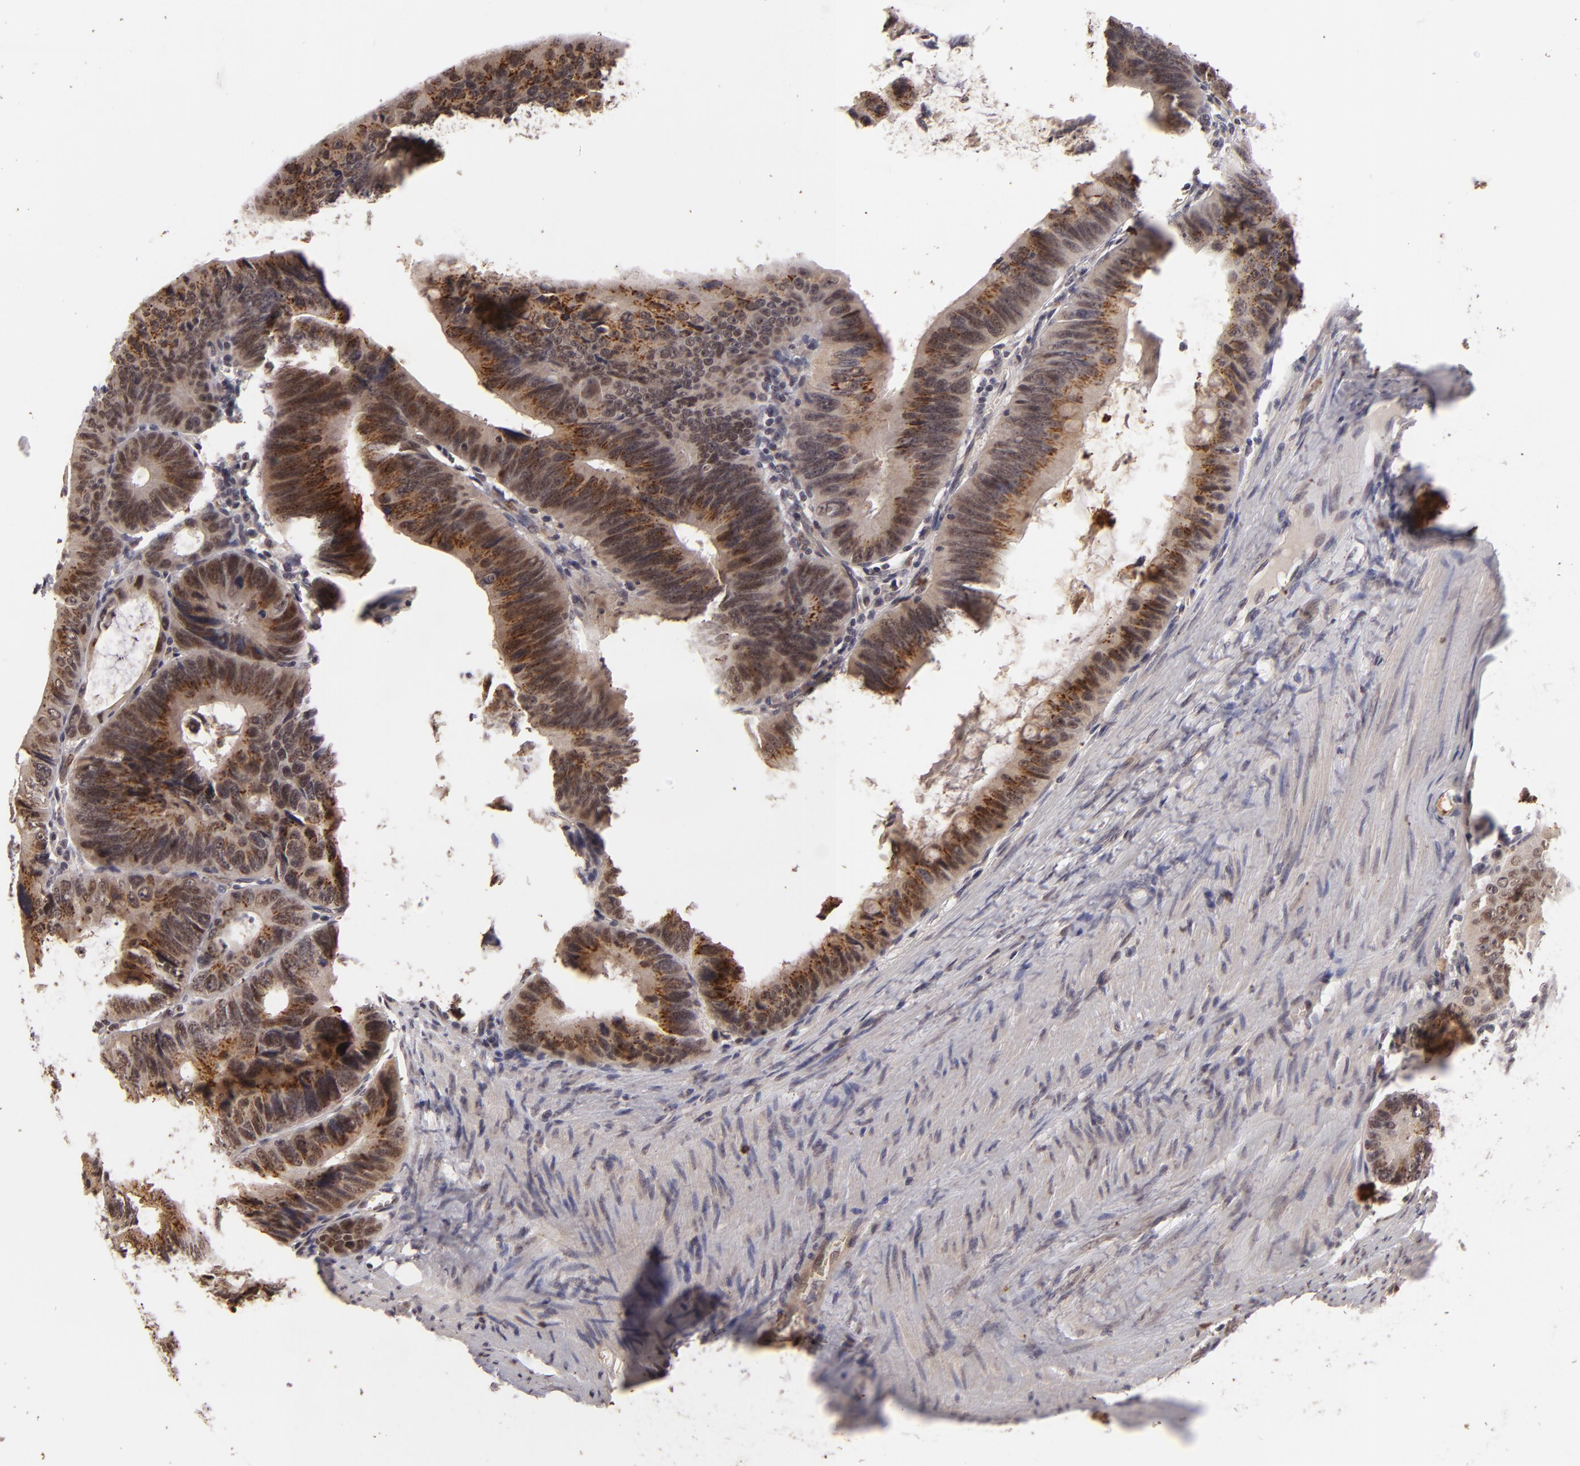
{"staining": {"intensity": "moderate", "quantity": ">75%", "location": "cytoplasmic/membranous"}, "tissue": "colorectal cancer", "cell_type": "Tumor cells", "image_type": "cancer", "snomed": [{"axis": "morphology", "description": "Adenocarcinoma, NOS"}, {"axis": "topography", "description": "Colon"}], "caption": "Protein analysis of adenocarcinoma (colorectal) tissue exhibits moderate cytoplasmic/membranous positivity in approximately >75% of tumor cells. (brown staining indicates protein expression, while blue staining denotes nuclei).", "gene": "DFFA", "patient": {"sex": "female", "age": 55}}